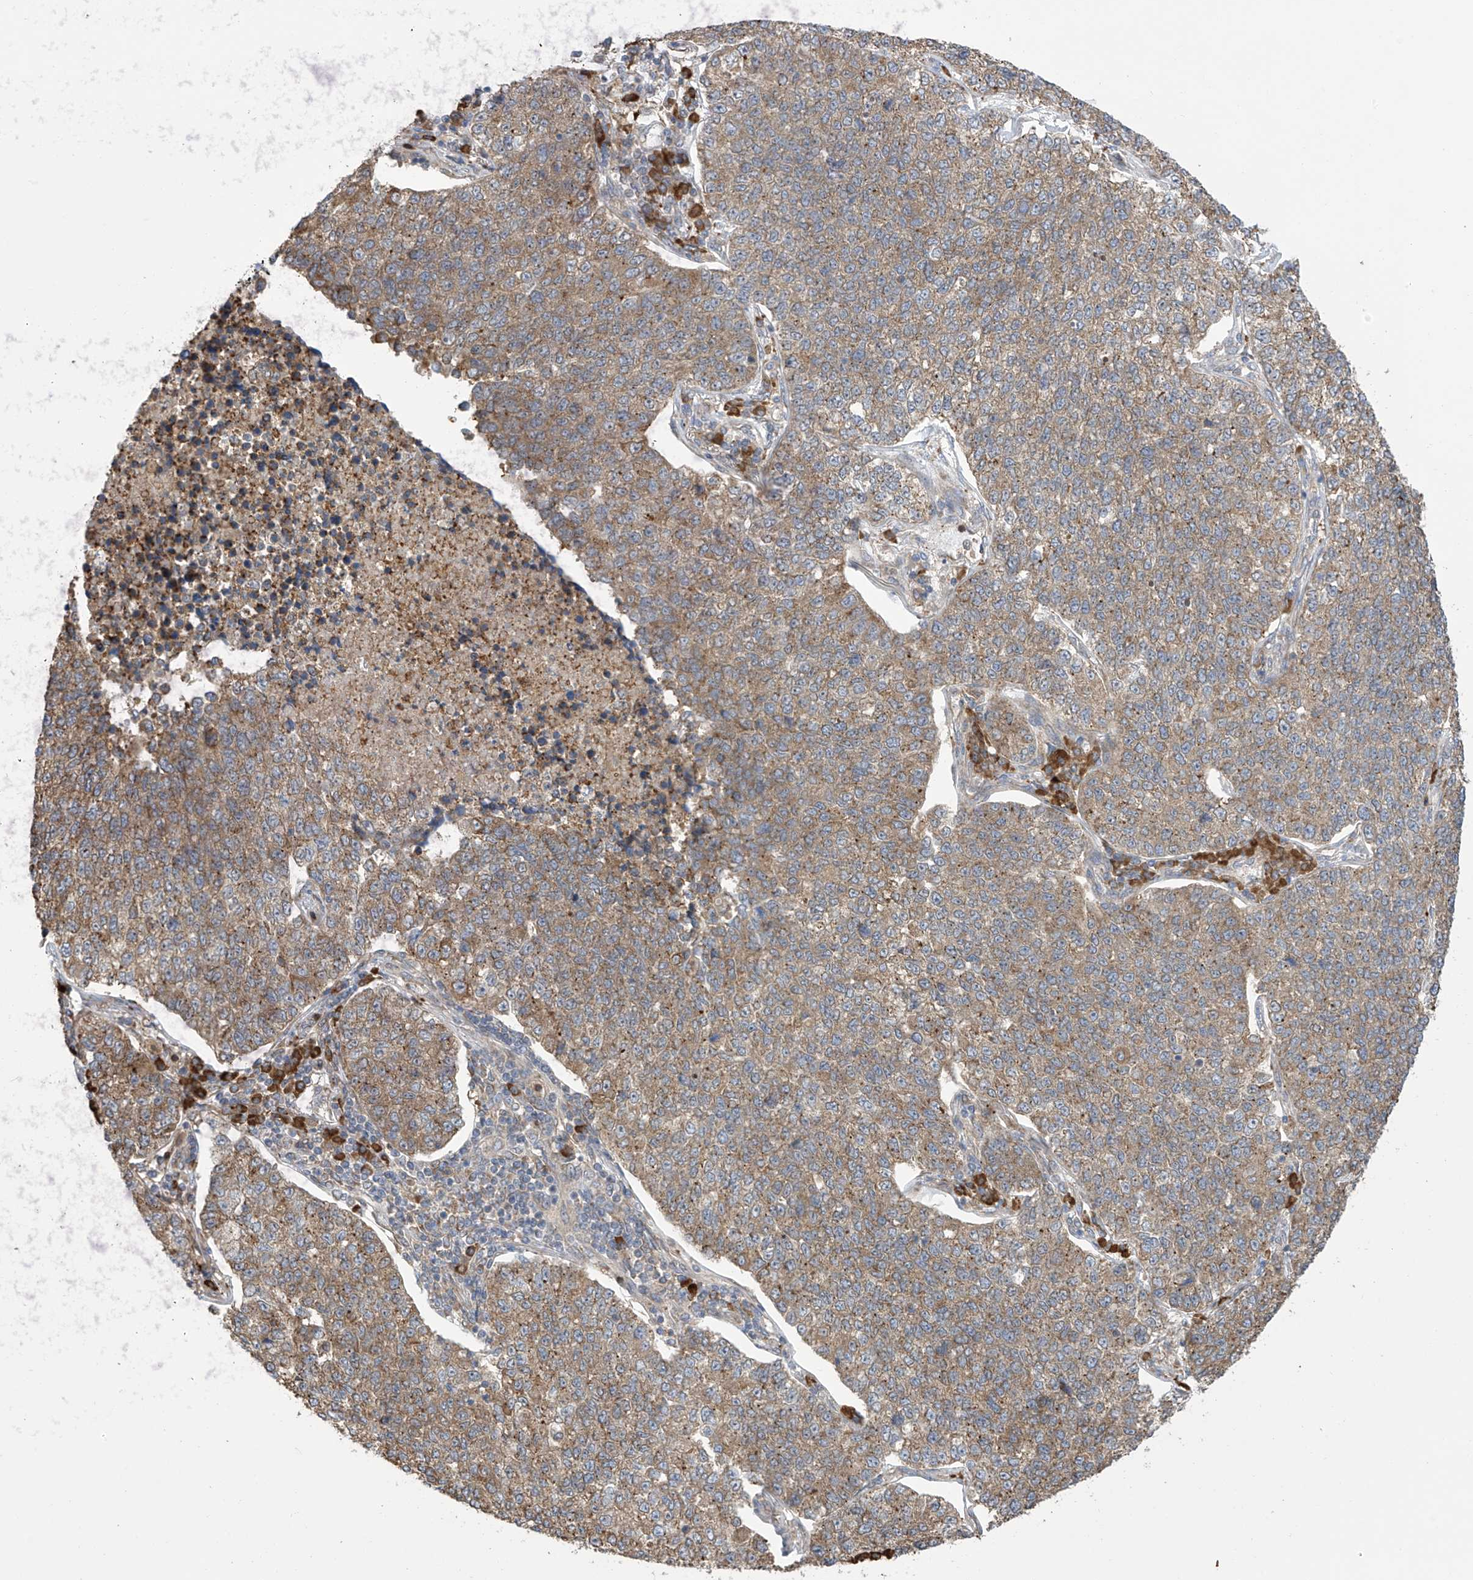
{"staining": {"intensity": "weak", "quantity": "25%-75%", "location": "cytoplasmic/membranous"}, "tissue": "lung cancer", "cell_type": "Tumor cells", "image_type": "cancer", "snomed": [{"axis": "morphology", "description": "Adenocarcinoma, NOS"}, {"axis": "topography", "description": "Lung"}], "caption": "The photomicrograph shows staining of lung cancer (adenocarcinoma), revealing weak cytoplasmic/membranous protein staining (brown color) within tumor cells. (brown staining indicates protein expression, while blue staining denotes nuclei).", "gene": "KIAA1522", "patient": {"sex": "male", "age": 49}}